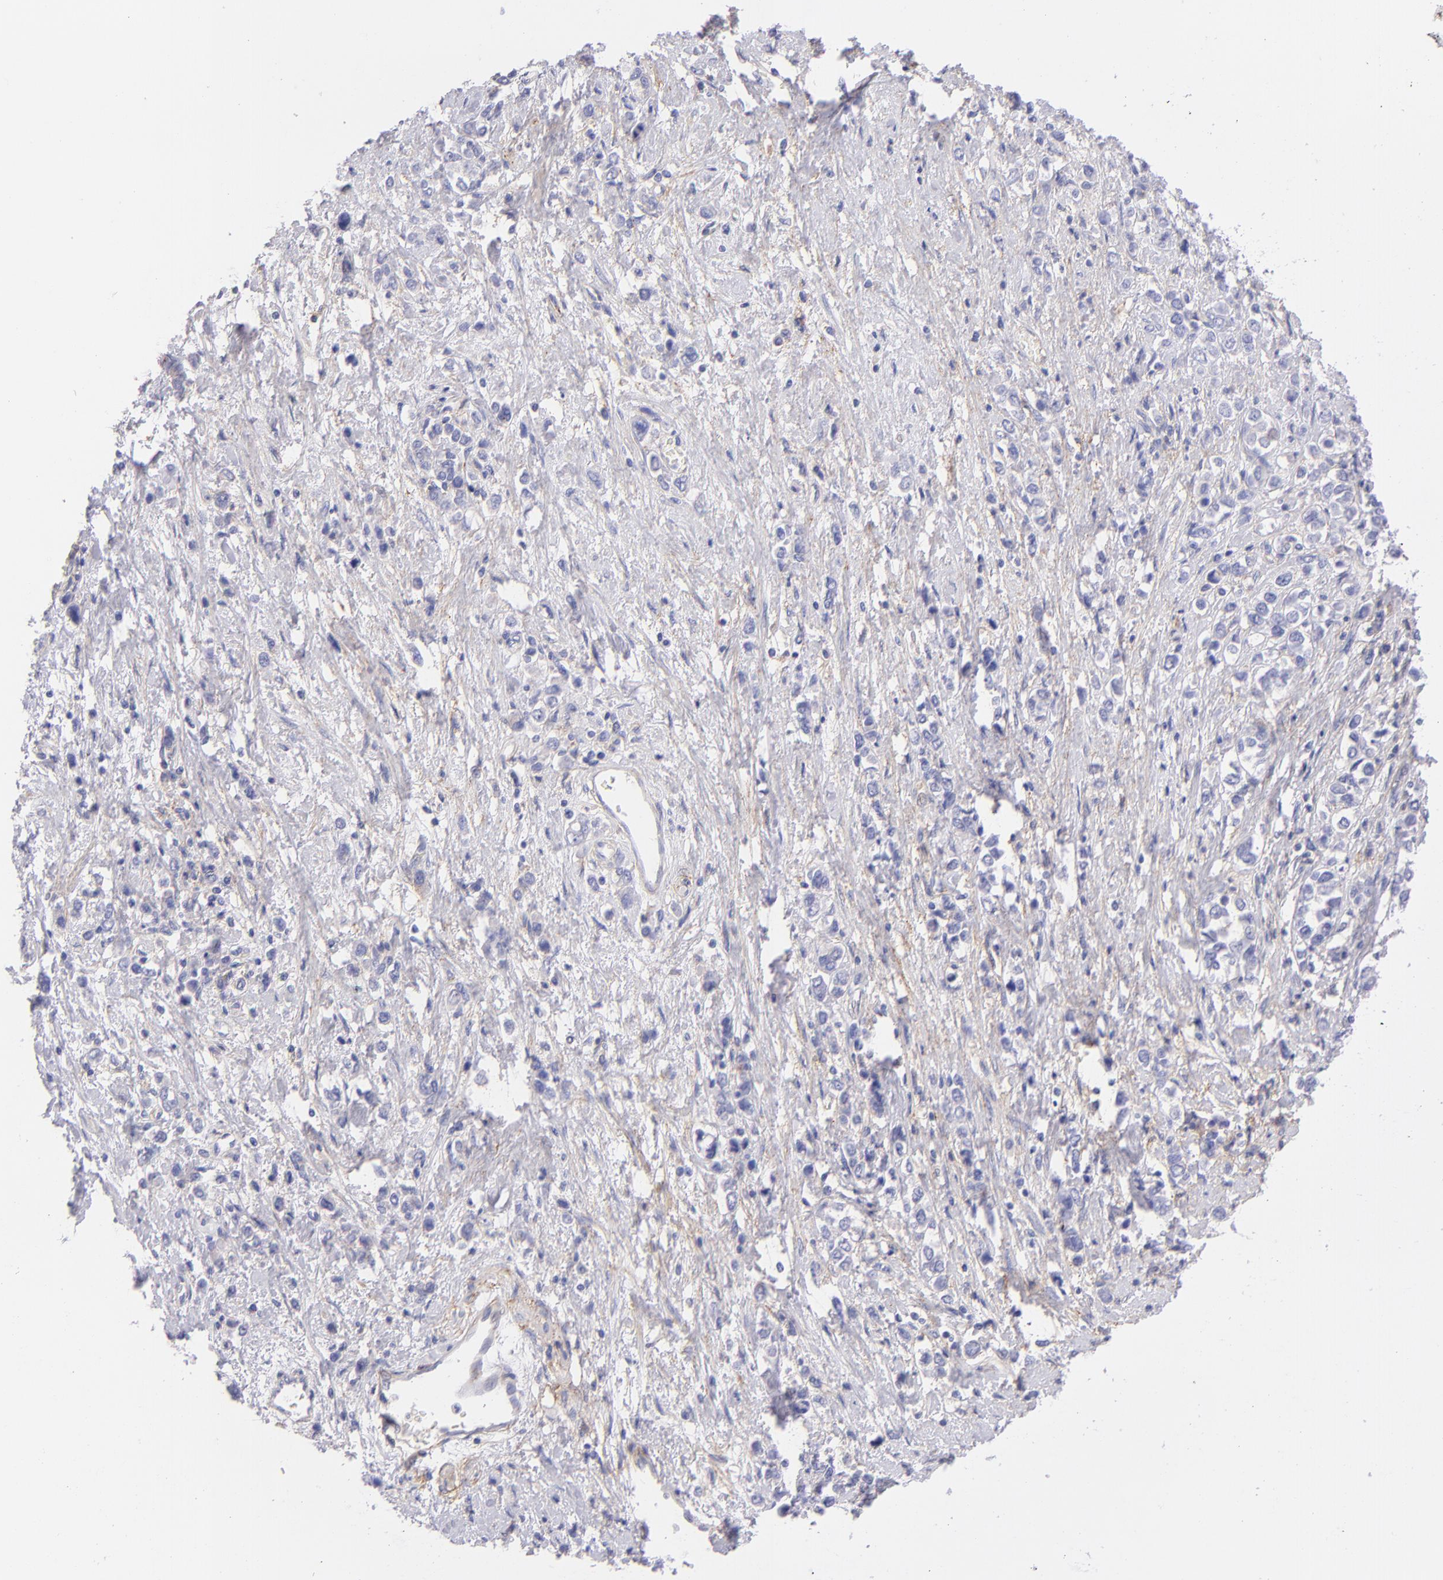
{"staining": {"intensity": "negative", "quantity": "none", "location": "none"}, "tissue": "stomach cancer", "cell_type": "Tumor cells", "image_type": "cancer", "snomed": [{"axis": "morphology", "description": "Adenocarcinoma, NOS"}, {"axis": "topography", "description": "Stomach, upper"}], "caption": "High magnification brightfield microscopy of stomach cancer stained with DAB (3,3'-diaminobenzidine) (brown) and counterstained with hematoxylin (blue): tumor cells show no significant expression.", "gene": "CD81", "patient": {"sex": "male", "age": 76}}